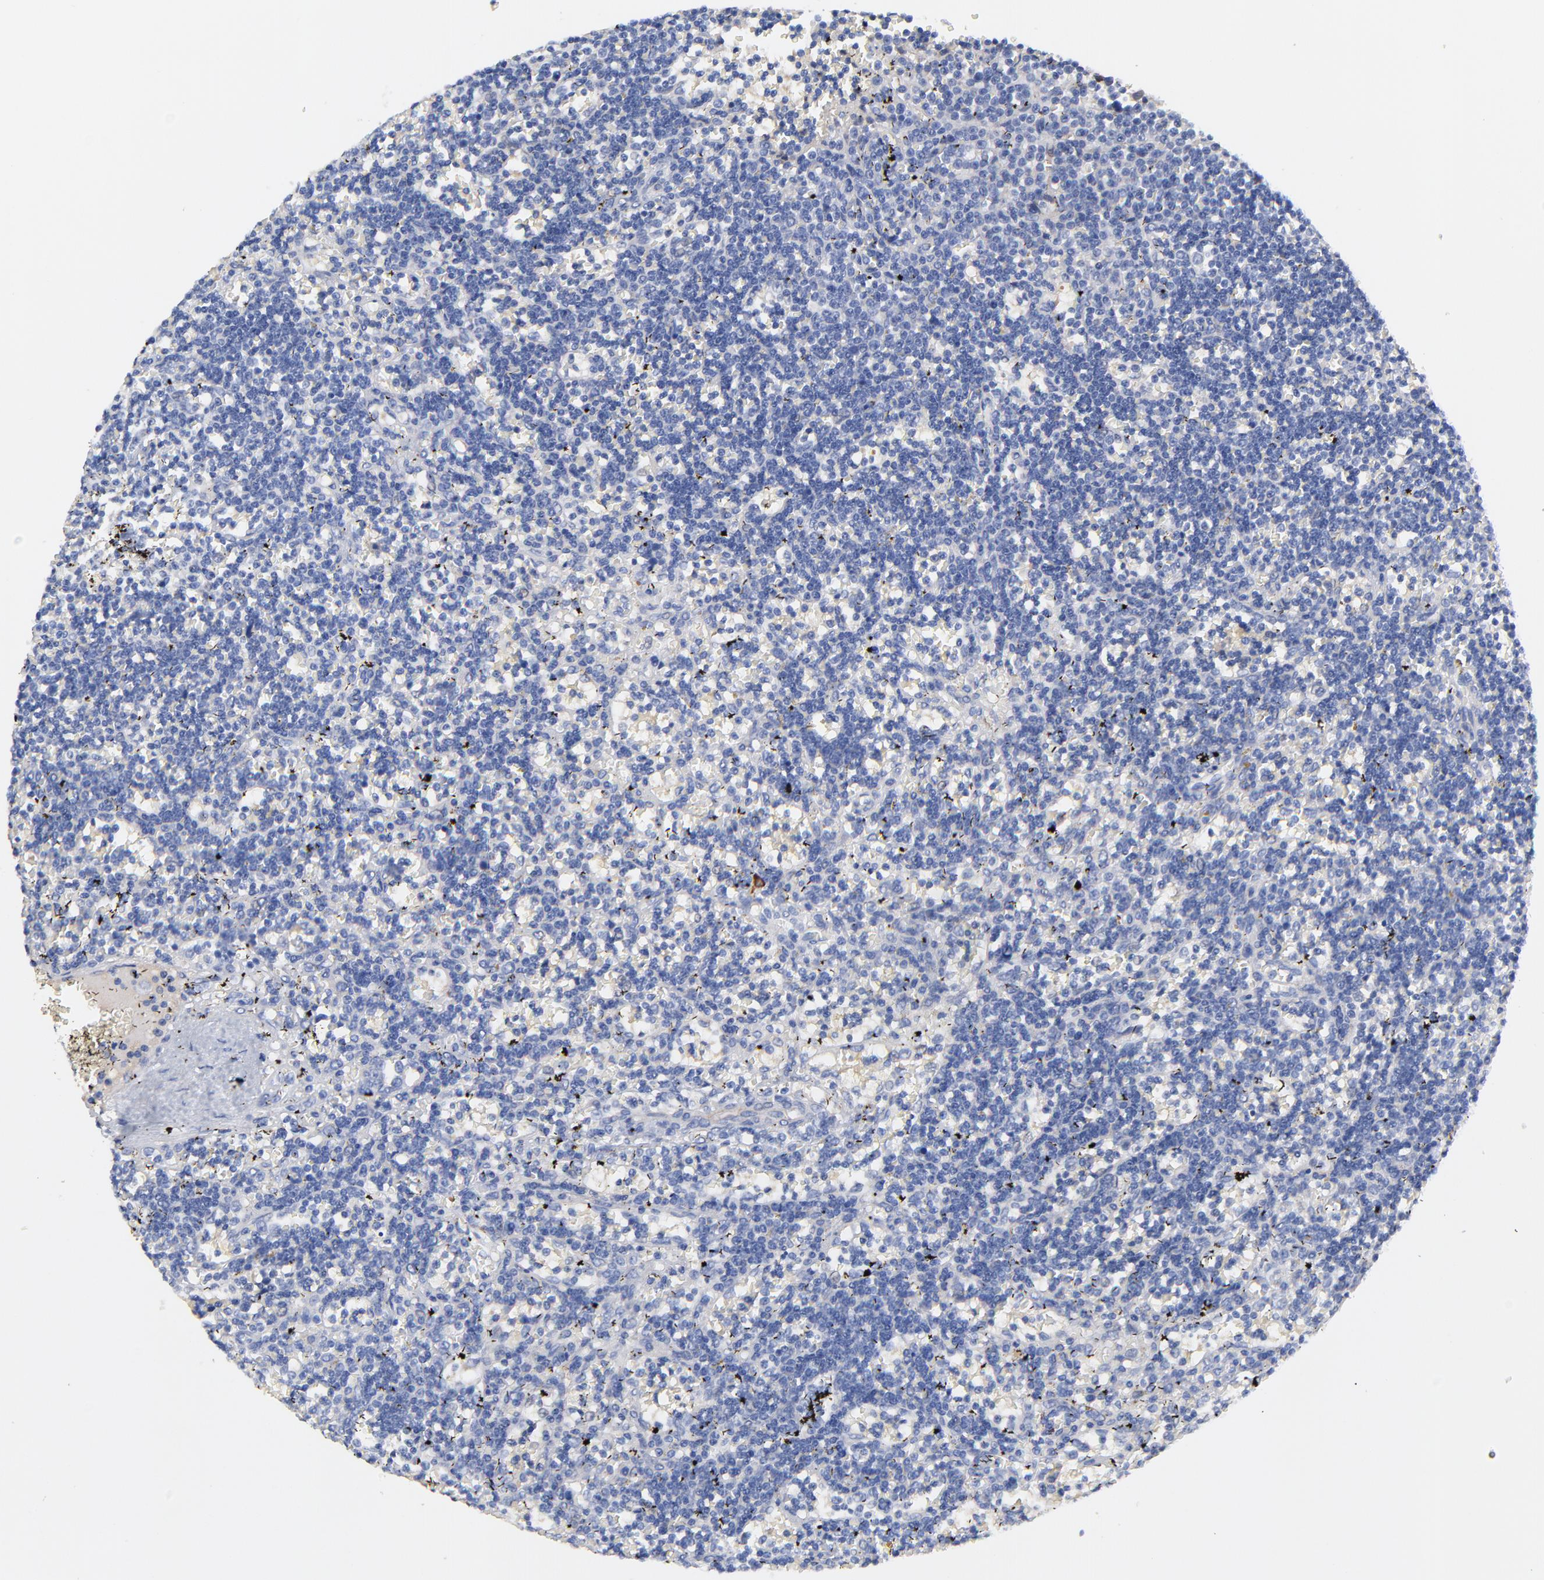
{"staining": {"intensity": "negative", "quantity": "none", "location": "none"}, "tissue": "lymphoma", "cell_type": "Tumor cells", "image_type": "cancer", "snomed": [{"axis": "morphology", "description": "Malignant lymphoma, non-Hodgkin's type, Low grade"}, {"axis": "topography", "description": "Spleen"}], "caption": "Human lymphoma stained for a protein using immunohistochemistry exhibits no positivity in tumor cells.", "gene": "IGLV3-10", "patient": {"sex": "male", "age": 60}}